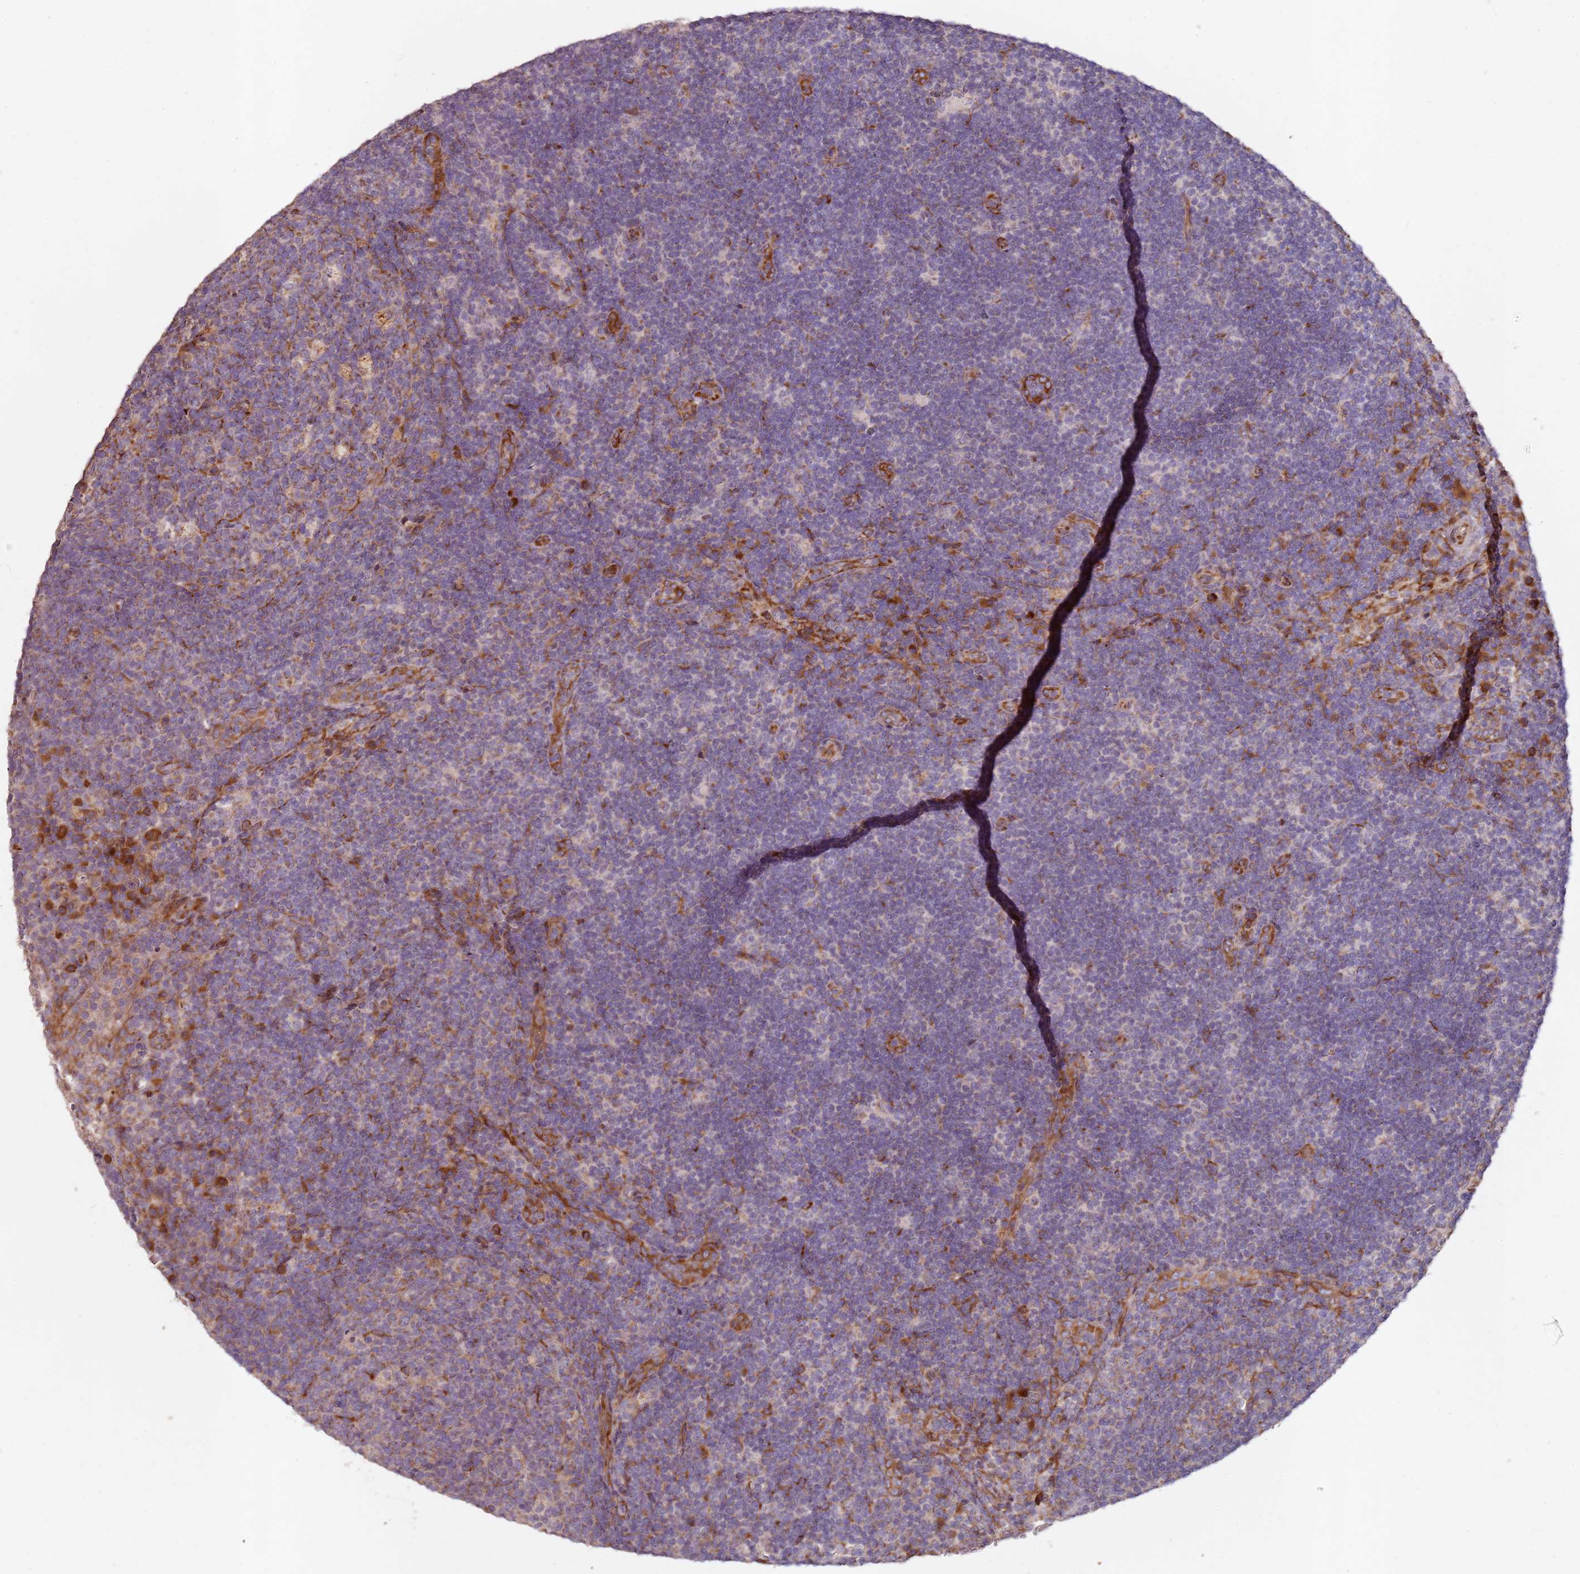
{"staining": {"intensity": "moderate", "quantity": "25%-75%", "location": "cytoplasmic/membranous"}, "tissue": "lymph node", "cell_type": "Germinal center cells", "image_type": "normal", "snomed": [{"axis": "morphology", "description": "Normal tissue, NOS"}, {"axis": "topography", "description": "Lymph node"}], "caption": "Immunohistochemistry micrograph of normal lymph node: lymph node stained using immunohistochemistry (IHC) reveals medium levels of moderate protein expression localized specifically in the cytoplasmic/membranous of germinal center cells, appearing as a cytoplasmic/membranous brown color.", "gene": "ARFRP1", "patient": {"sex": "female", "age": 31}}